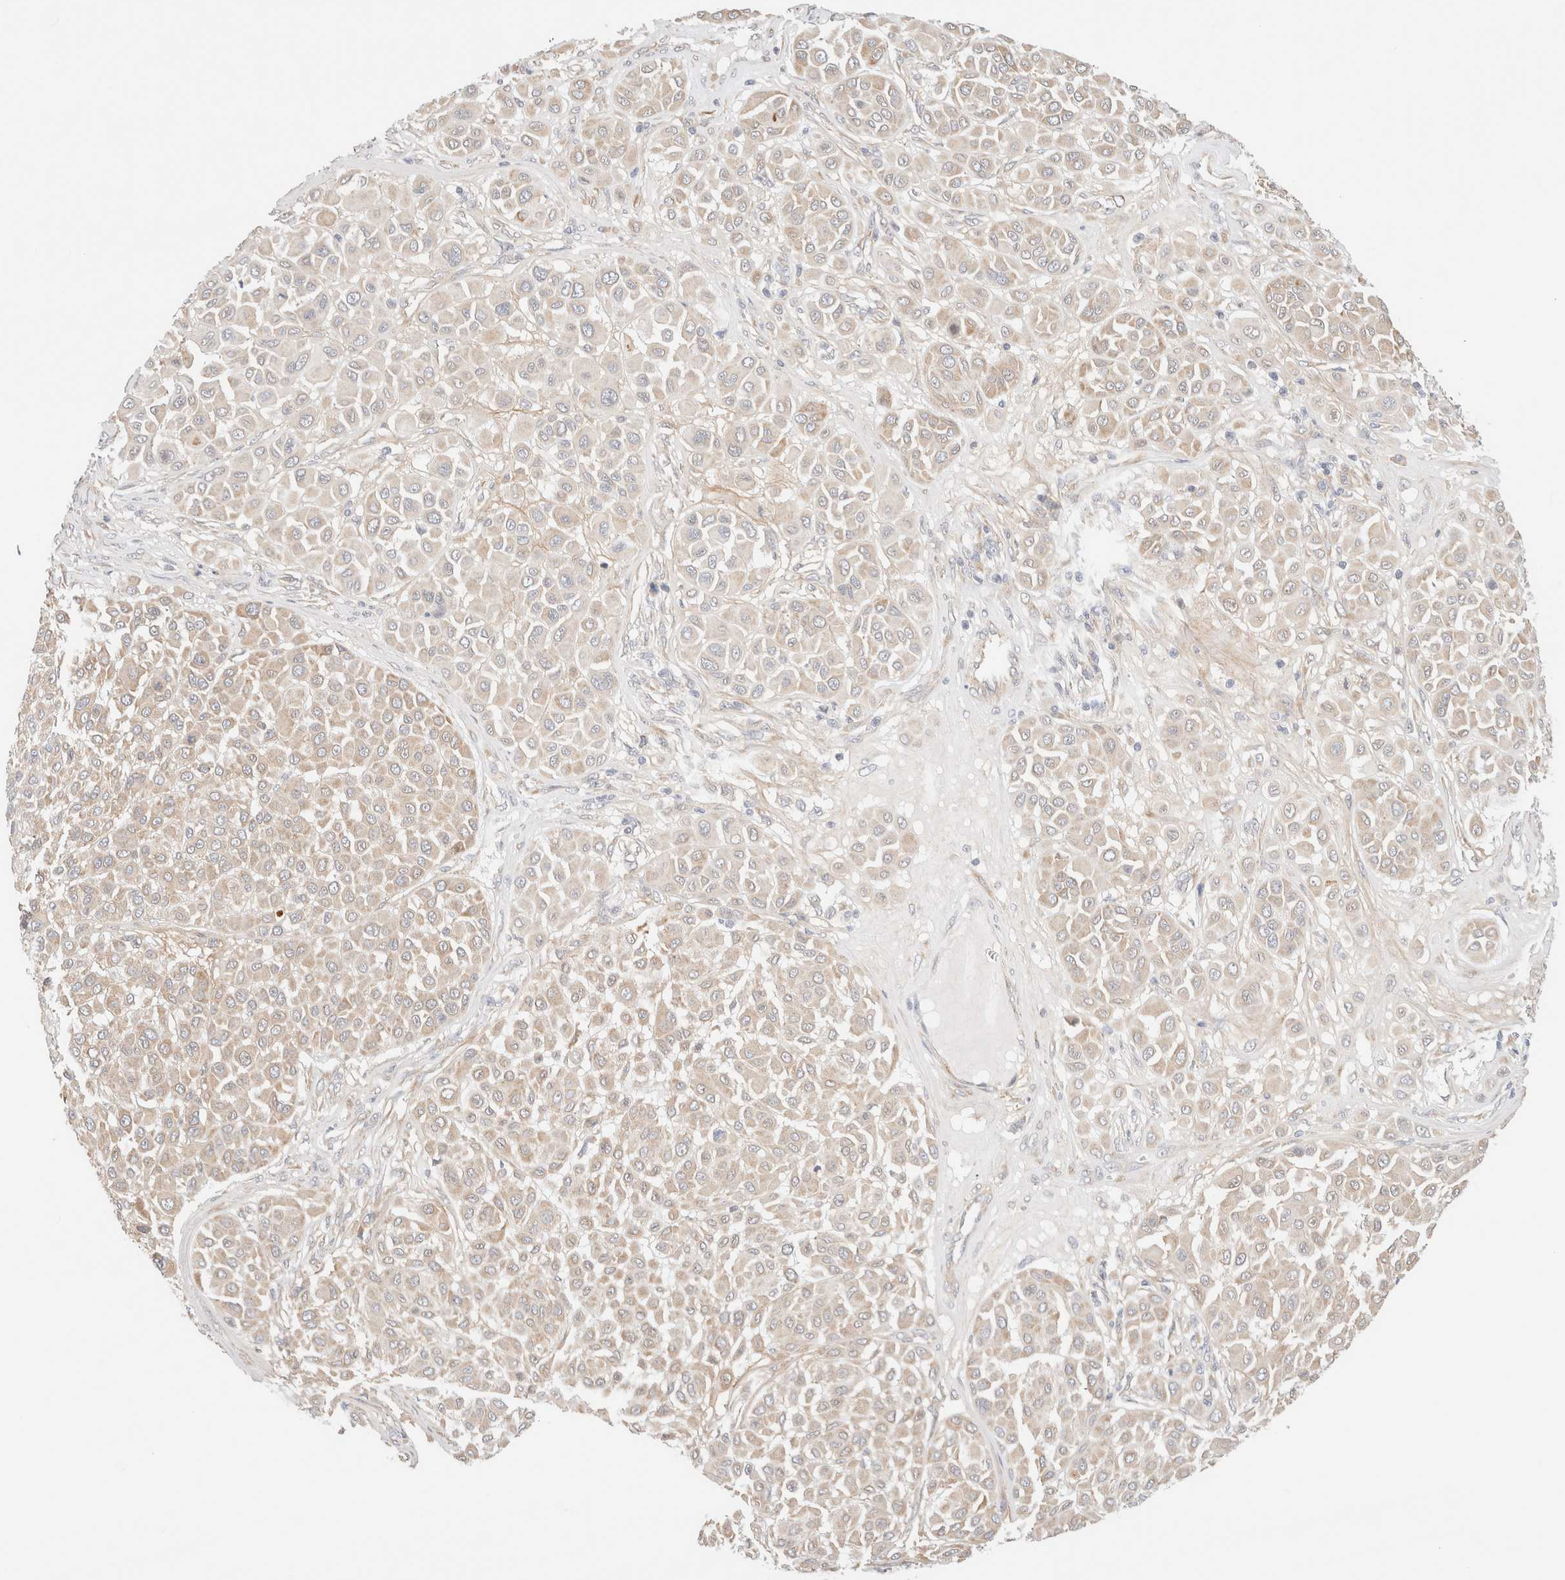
{"staining": {"intensity": "weak", "quantity": "25%-75%", "location": "cytoplasmic/membranous"}, "tissue": "melanoma", "cell_type": "Tumor cells", "image_type": "cancer", "snomed": [{"axis": "morphology", "description": "Malignant melanoma, Metastatic site"}, {"axis": "topography", "description": "Soft tissue"}], "caption": "The histopathology image exhibits staining of malignant melanoma (metastatic site), revealing weak cytoplasmic/membranous protein positivity (brown color) within tumor cells.", "gene": "RRP15", "patient": {"sex": "male", "age": 41}}